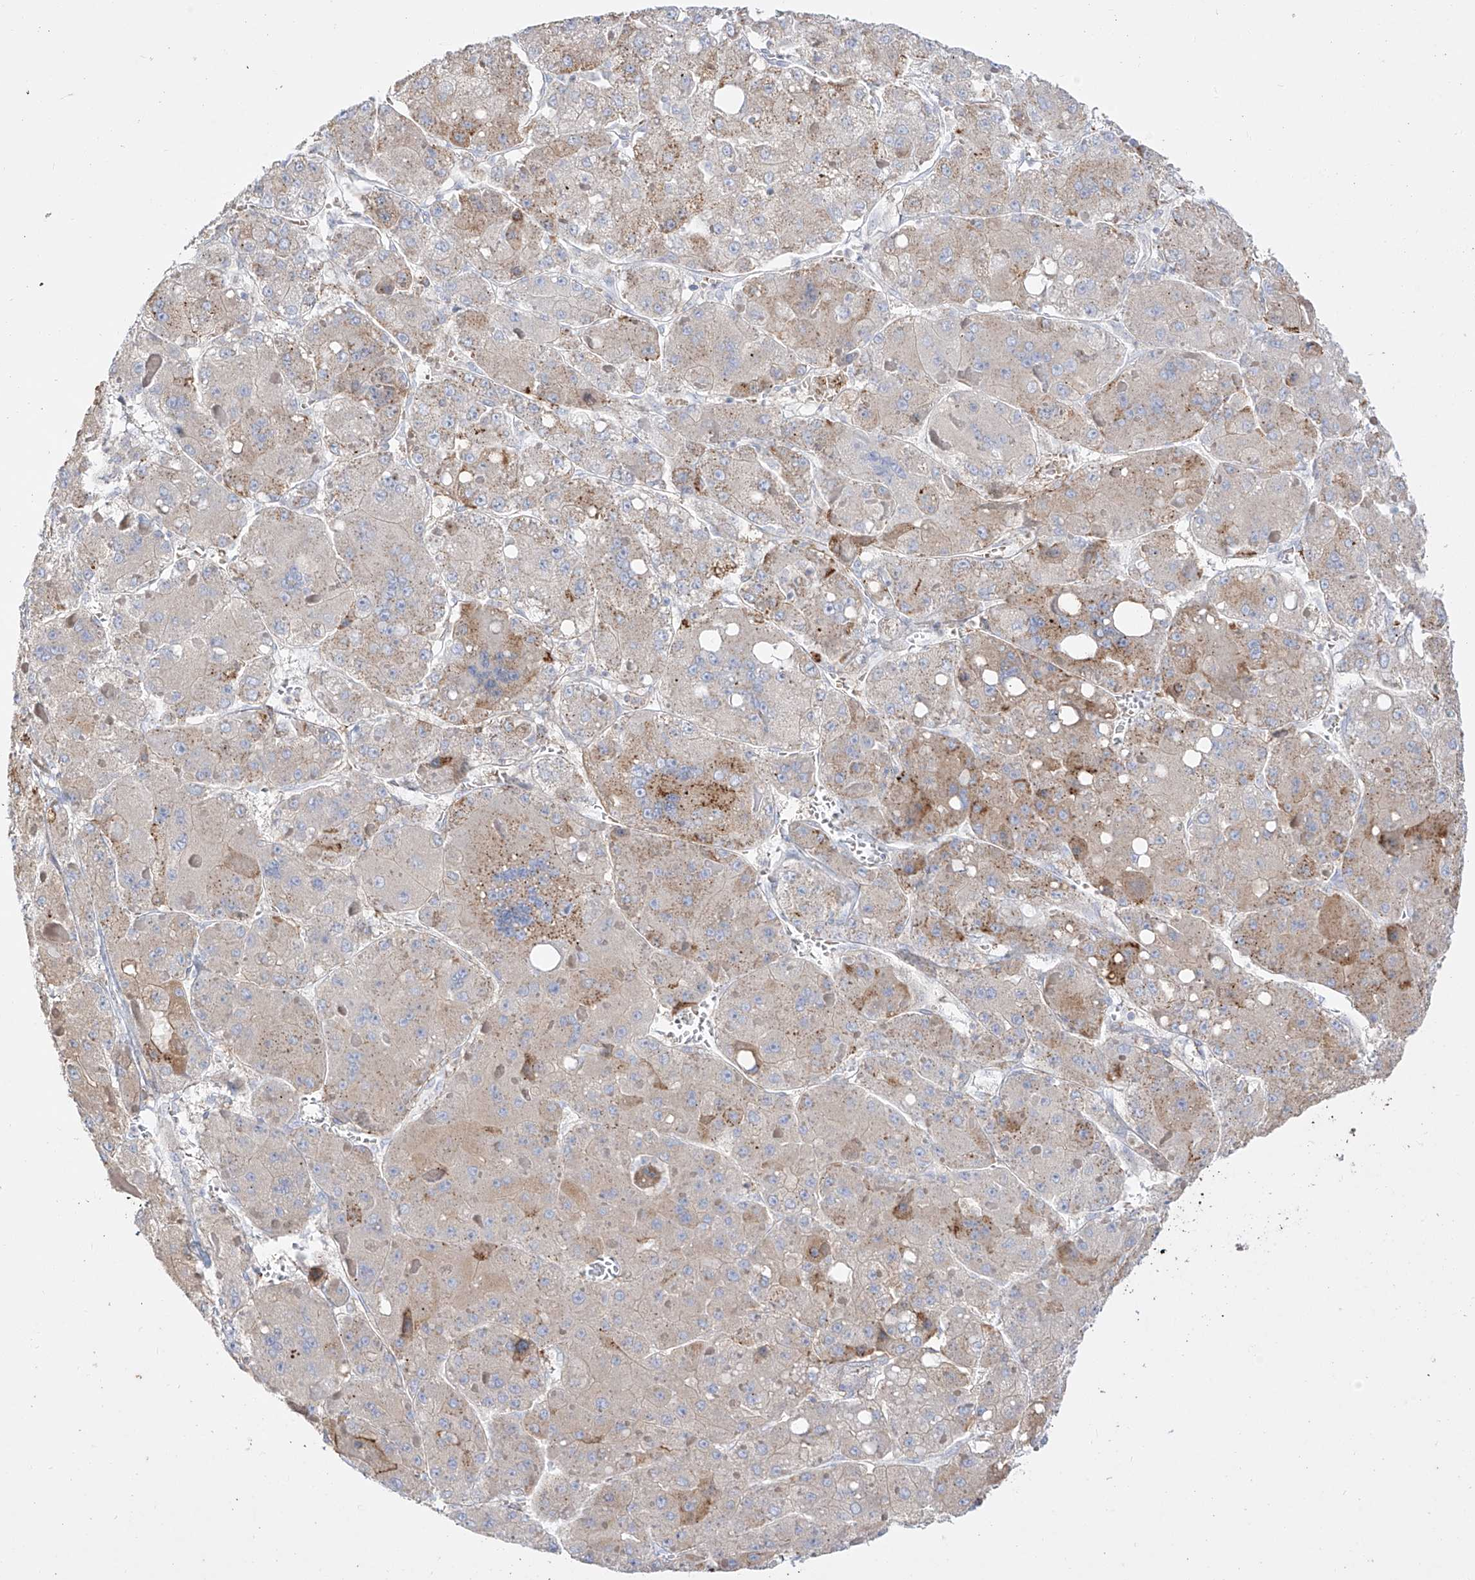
{"staining": {"intensity": "weak", "quantity": "<25%", "location": "cytoplasmic/membranous"}, "tissue": "liver cancer", "cell_type": "Tumor cells", "image_type": "cancer", "snomed": [{"axis": "morphology", "description": "Carcinoma, Hepatocellular, NOS"}, {"axis": "topography", "description": "Liver"}], "caption": "Human hepatocellular carcinoma (liver) stained for a protein using immunohistochemistry shows no expression in tumor cells.", "gene": "ZGRF1", "patient": {"sex": "female", "age": 73}}